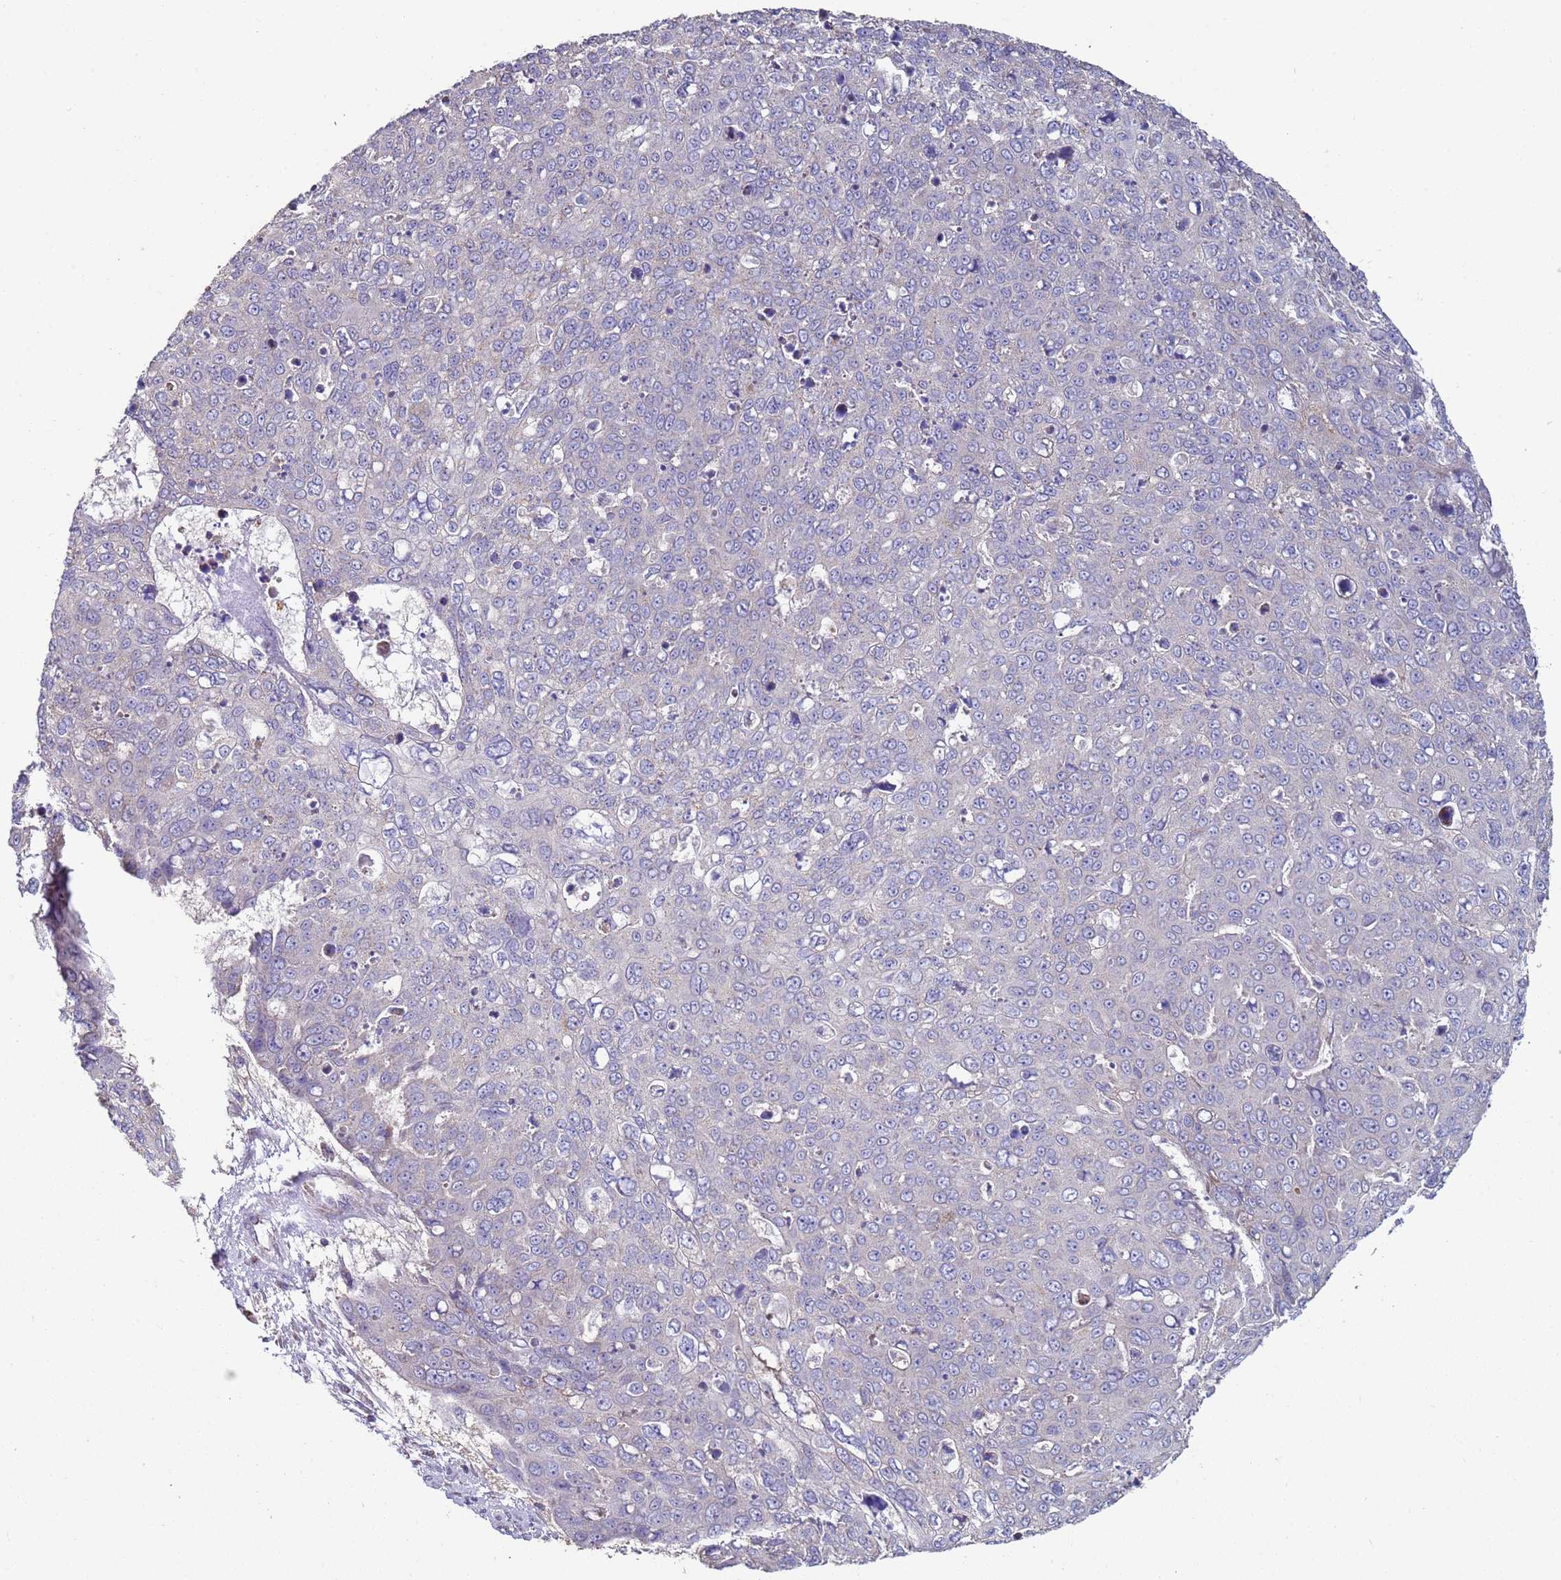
{"staining": {"intensity": "negative", "quantity": "none", "location": "none"}, "tissue": "skin cancer", "cell_type": "Tumor cells", "image_type": "cancer", "snomed": [{"axis": "morphology", "description": "Squamous cell carcinoma, NOS"}, {"axis": "topography", "description": "Skin"}], "caption": "Histopathology image shows no protein expression in tumor cells of squamous cell carcinoma (skin) tissue.", "gene": "DIP2B", "patient": {"sex": "male", "age": 71}}